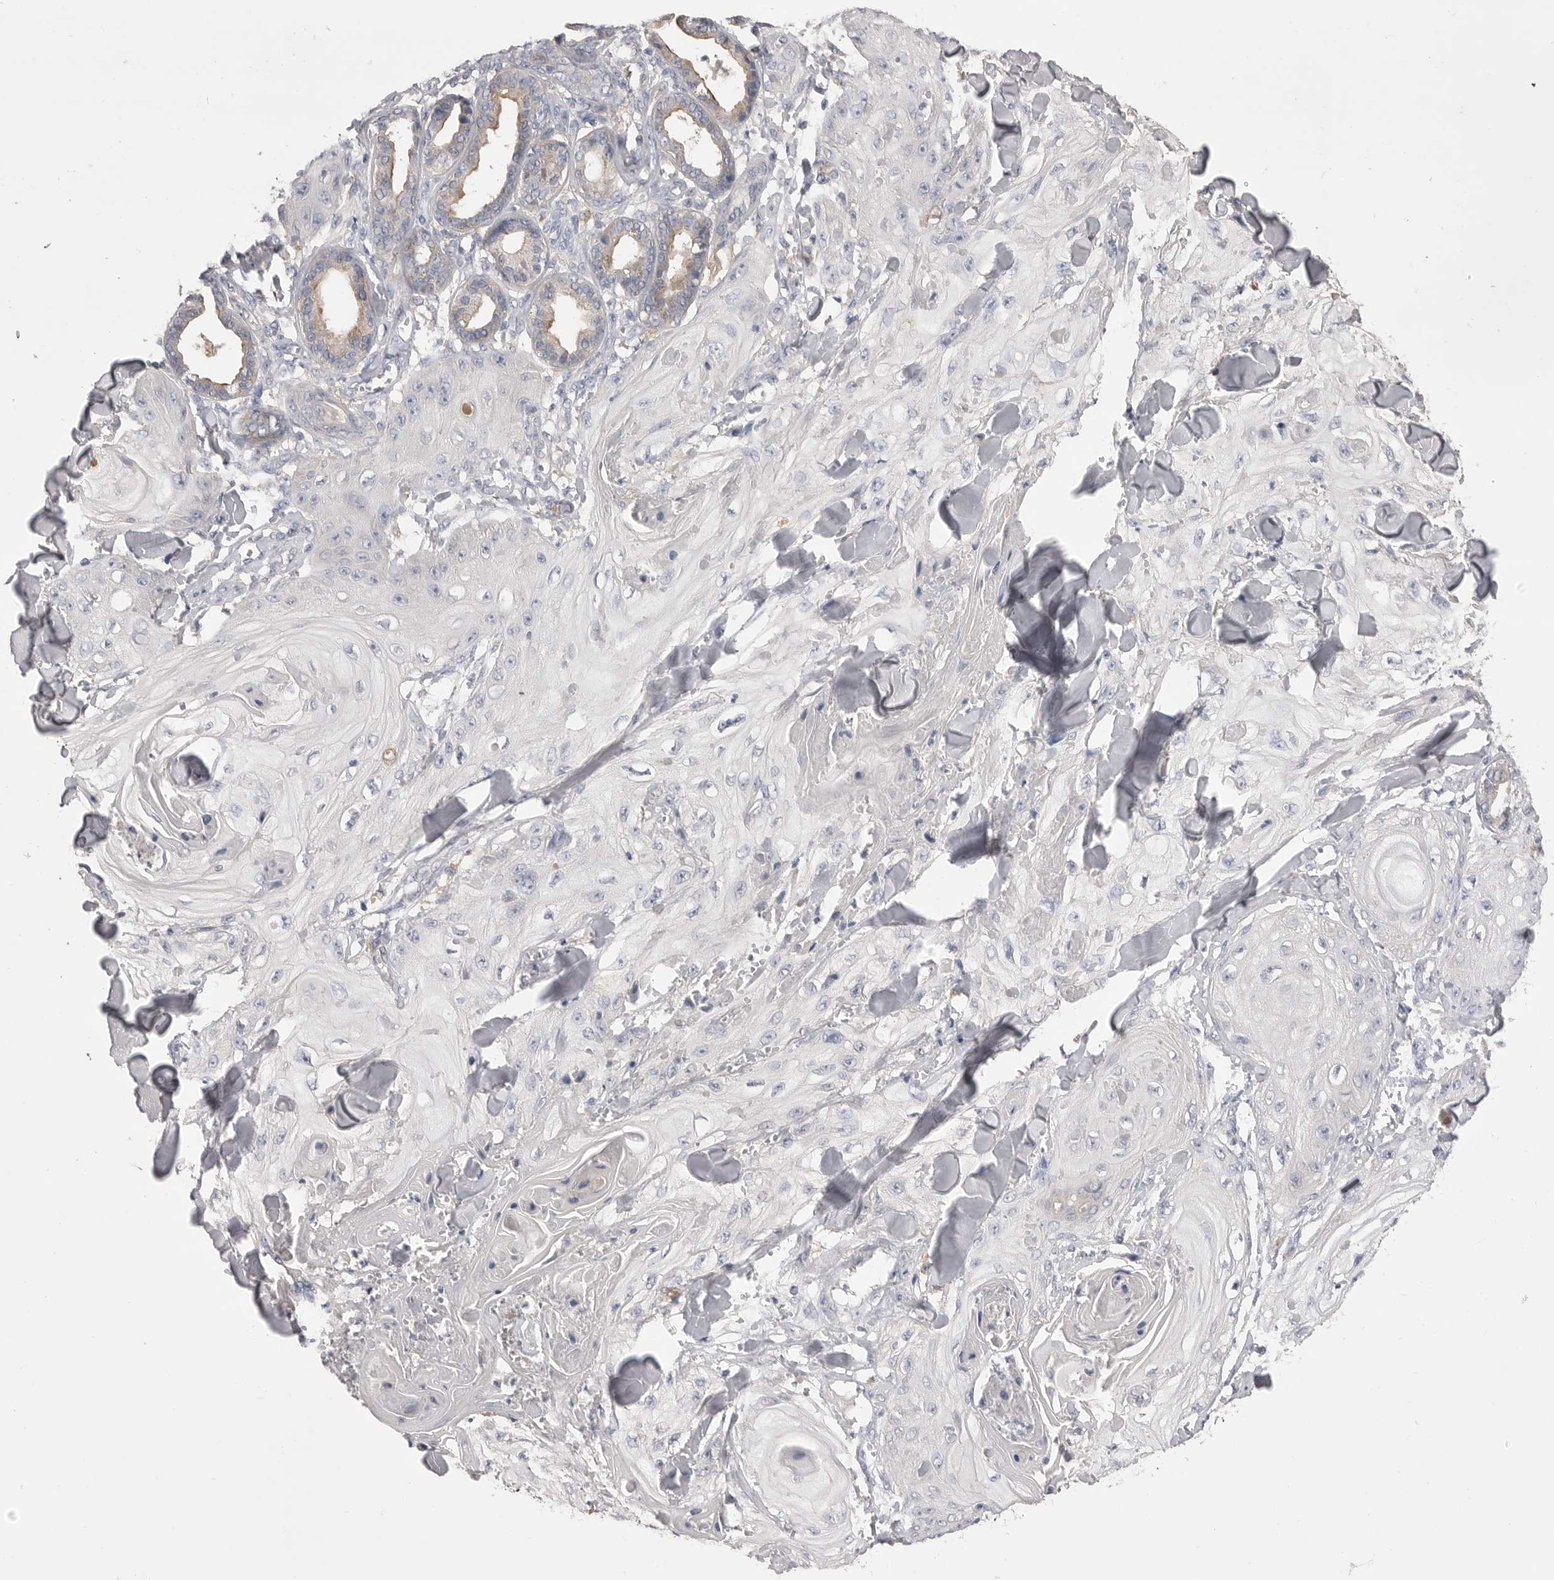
{"staining": {"intensity": "negative", "quantity": "none", "location": "none"}, "tissue": "skin cancer", "cell_type": "Tumor cells", "image_type": "cancer", "snomed": [{"axis": "morphology", "description": "Squamous cell carcinoma, NOS"}, {"axis": "topography", "description": "Skin"}], "caption": "A high-resolution photomicrograph shows immunohistochemistry (IHC) staining of skin cancer (squamous cell carcinoma), which exhibits no significant positivity in tumor cells.", "gene": "VAC14", "patient": {"sex": "male", "age": 74}}